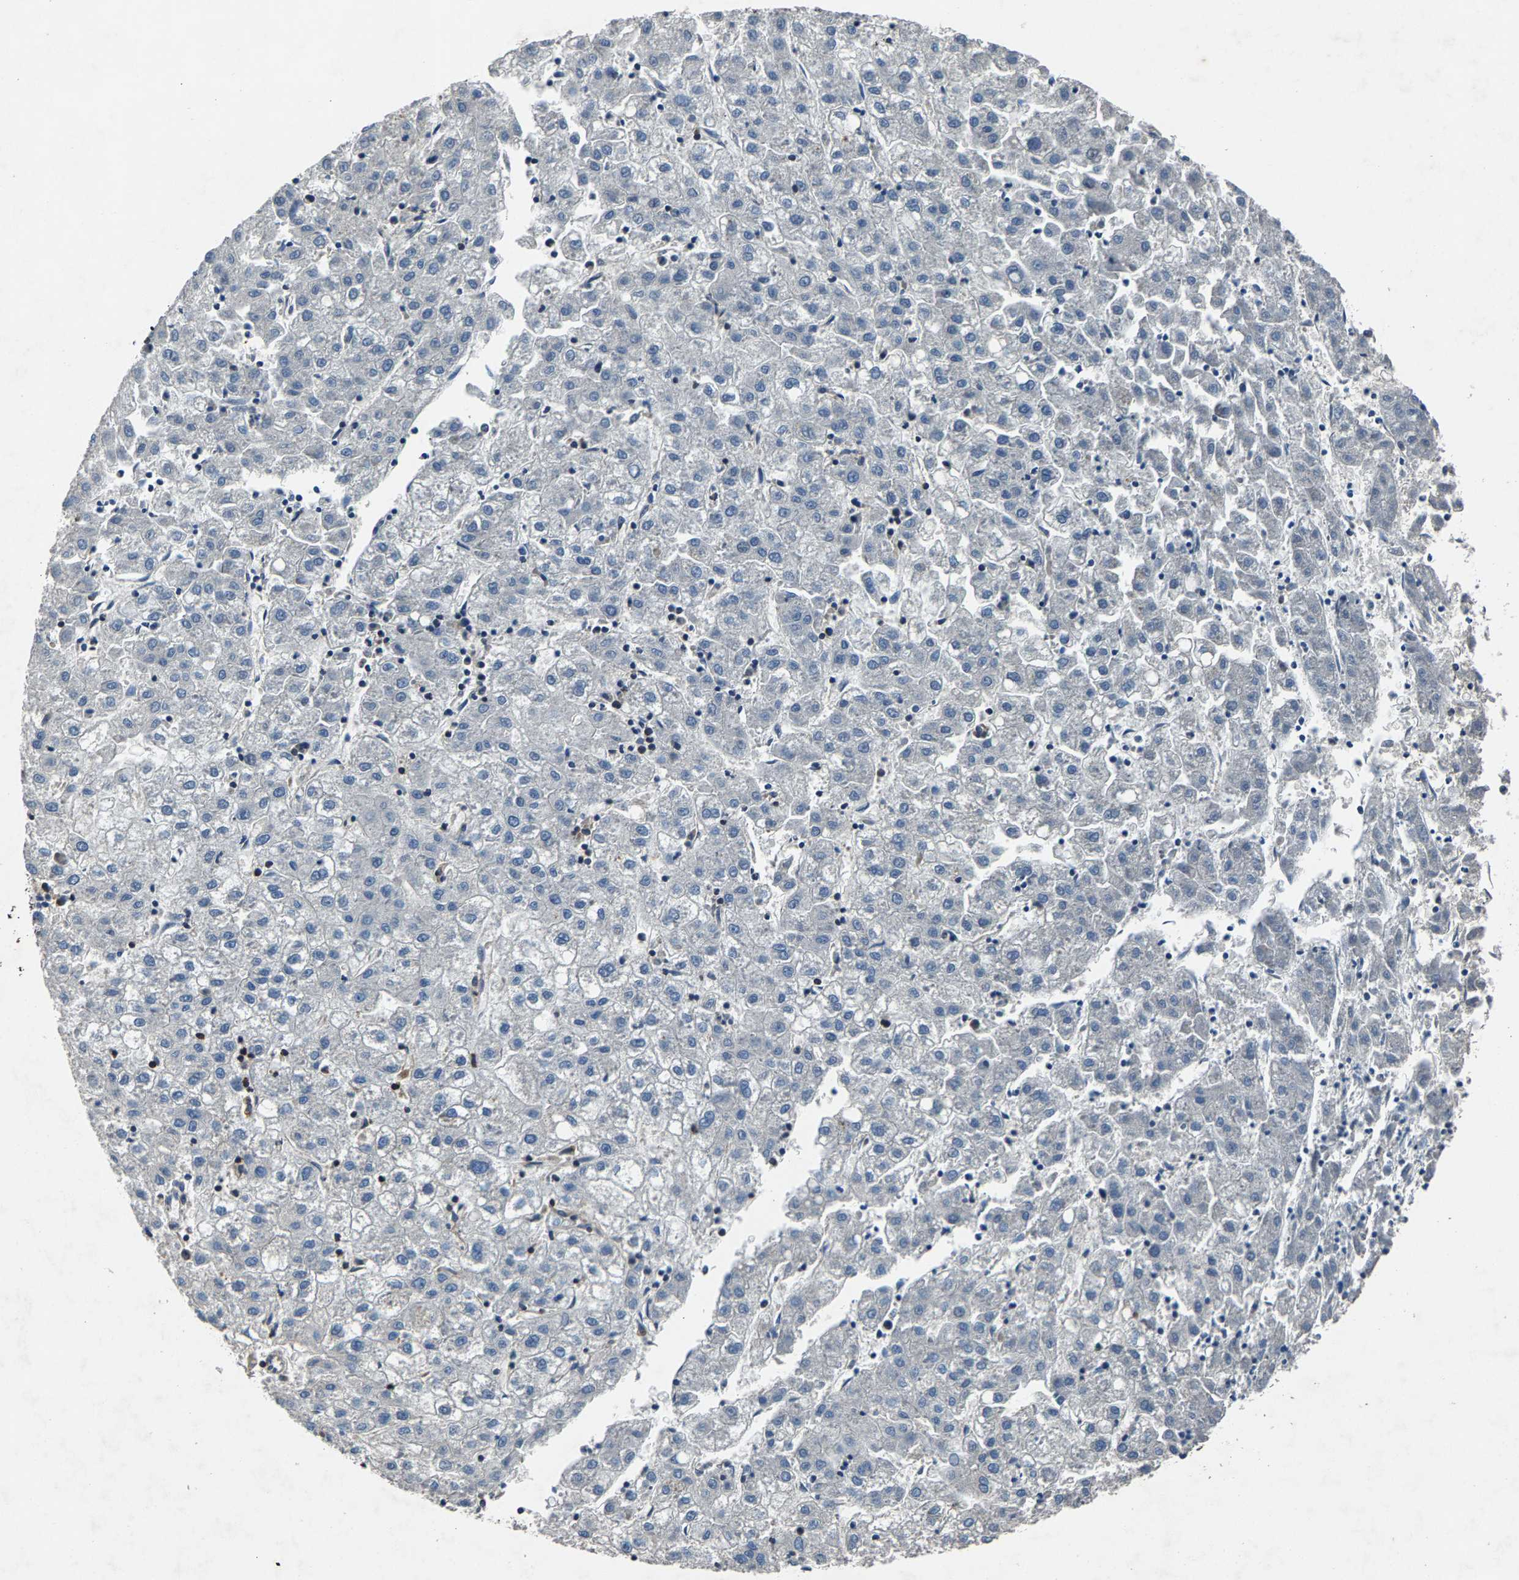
{"staining": {"intensity": "negative", "quantity": "none", "location": "none"}, "tissue": "liver cancer", "cell_type": "Tumor cells", "image_type": "cancer", "snomed": [{"axis": "morphology", "description": "Carcinoma, Hepatocellular, NOS"}, {"axis": "topography", "description": "Liver"}], "caption": "This is an immunohistochemistry (IHC) image of human liver hepatocellular carcinoma. There is no positivity in tumor cells.", "gene": "LPCAT1", "patient": {"sex": "male", "age": 72}}